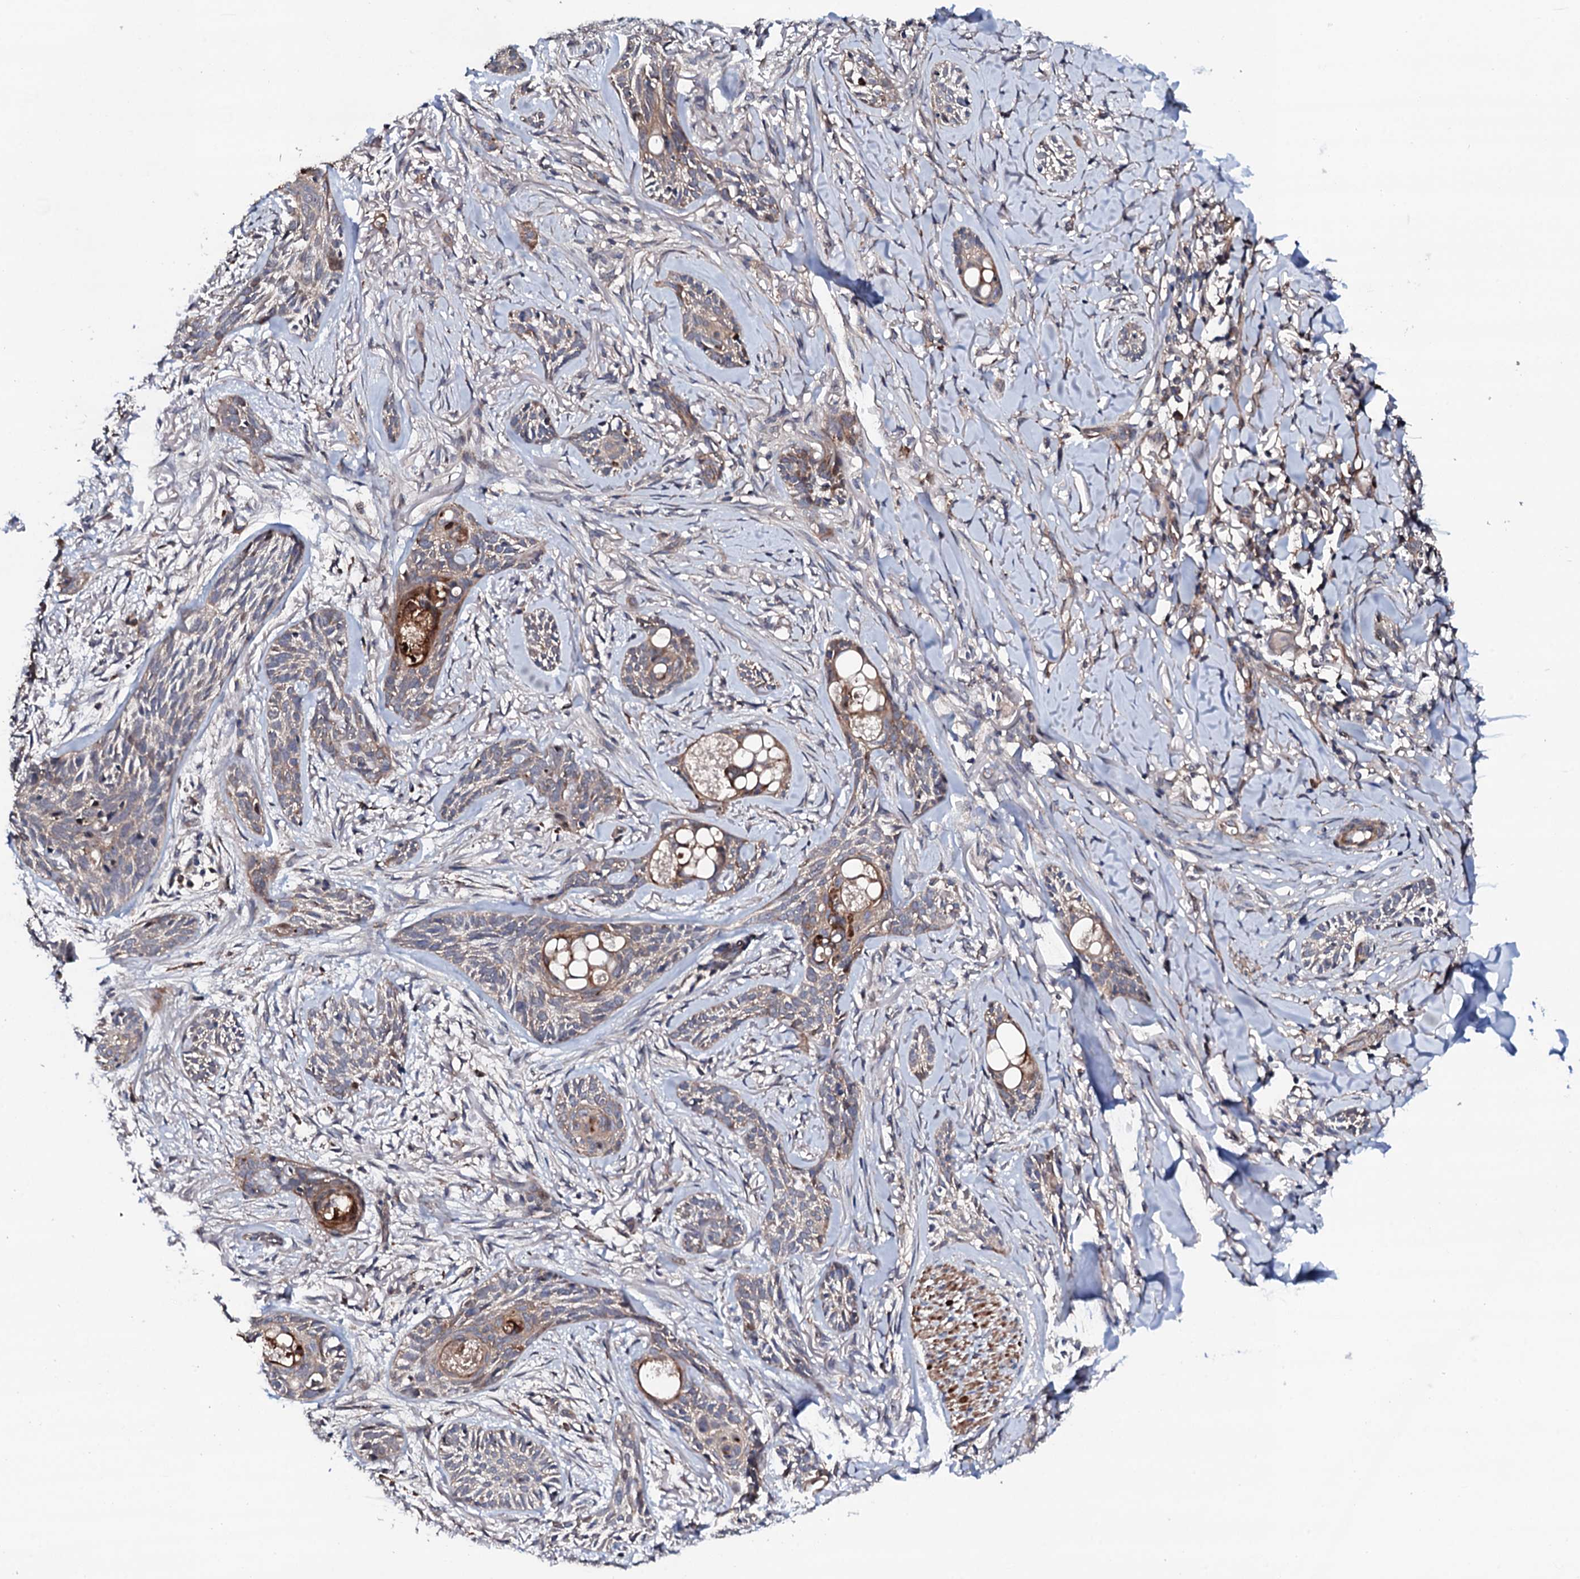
{"staining": {"intensity": "weak", "quantity": "25%-75%", "location": "cytoplasmic/membranous"}, "tissue": "skin cancer", "cell_type": "Tumor cells", "image_type": "cancer", "snomed": [{"axis": "morphology", "description": "Basal cell carcinoma"}, {"axis": "topography", "description": "Skin"}], "caption": "There is low levels of weak cytoplasmic/membranous expression in tumor cells of skin cancer, as demonstrated by immunohistochemical staining (brown color).", "gene": "CIAO2A", "patient": {"sex": "female", "age": 59}}